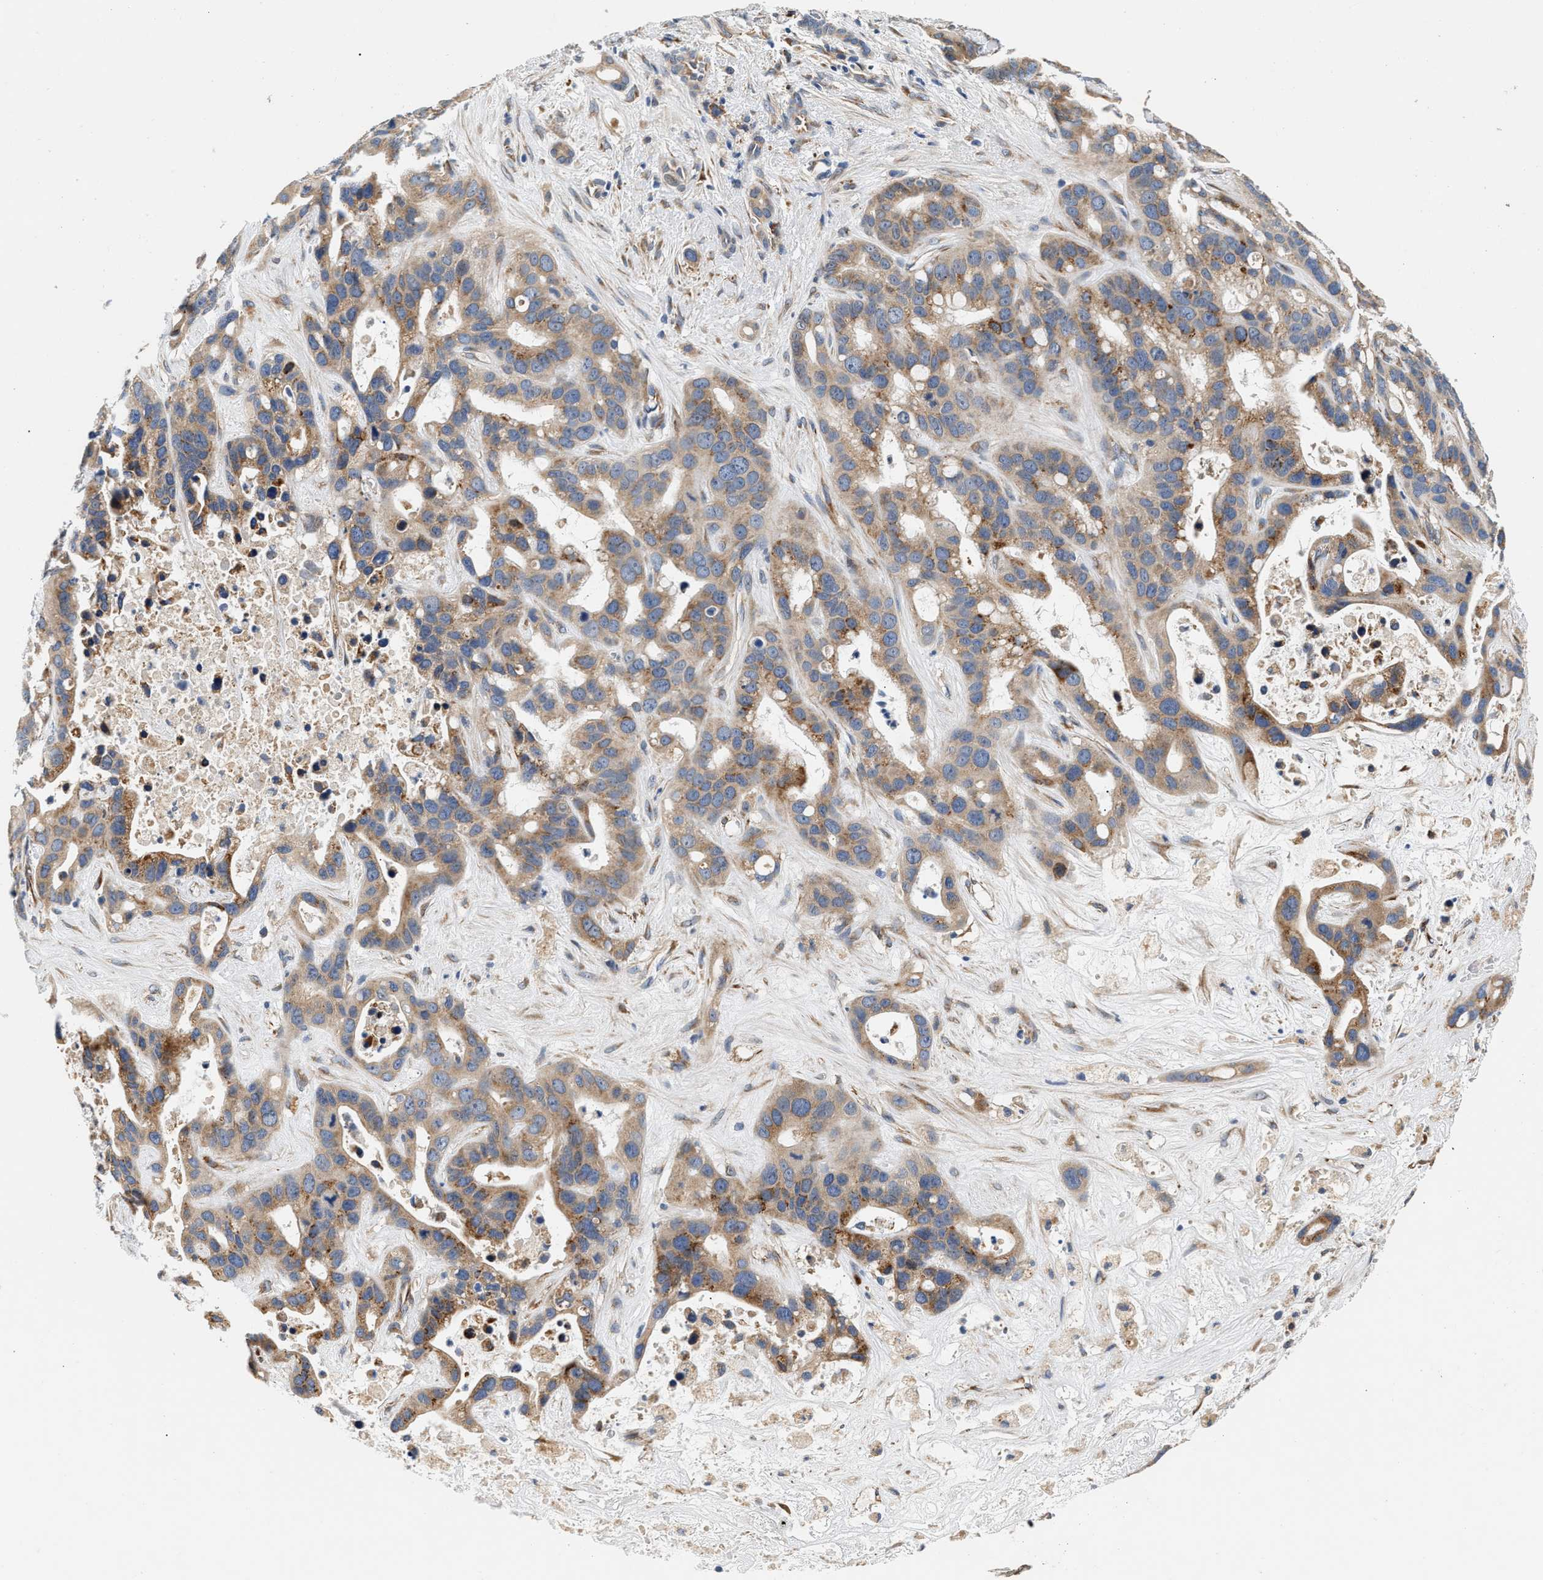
{"staining": {"intensity": "moderate", "quantity": ">75%", "location": "cytoplasmic/membranous"}, "tissue": "liver cancer", "cell_type": "Tumor cells", "image_type": "cancer", "snomed": [{"axis": "morphology", "description": "Cholangiocarcinoma"}, {"axis": "topography", "description": "Liver"}], "caption": "A brown stain shows moderate cytoplasmic/membranous positivity of a protein in human liver cancer tumor cells.", "gene": "IFT74", "patient": {"sex": "female", "age": 65}}